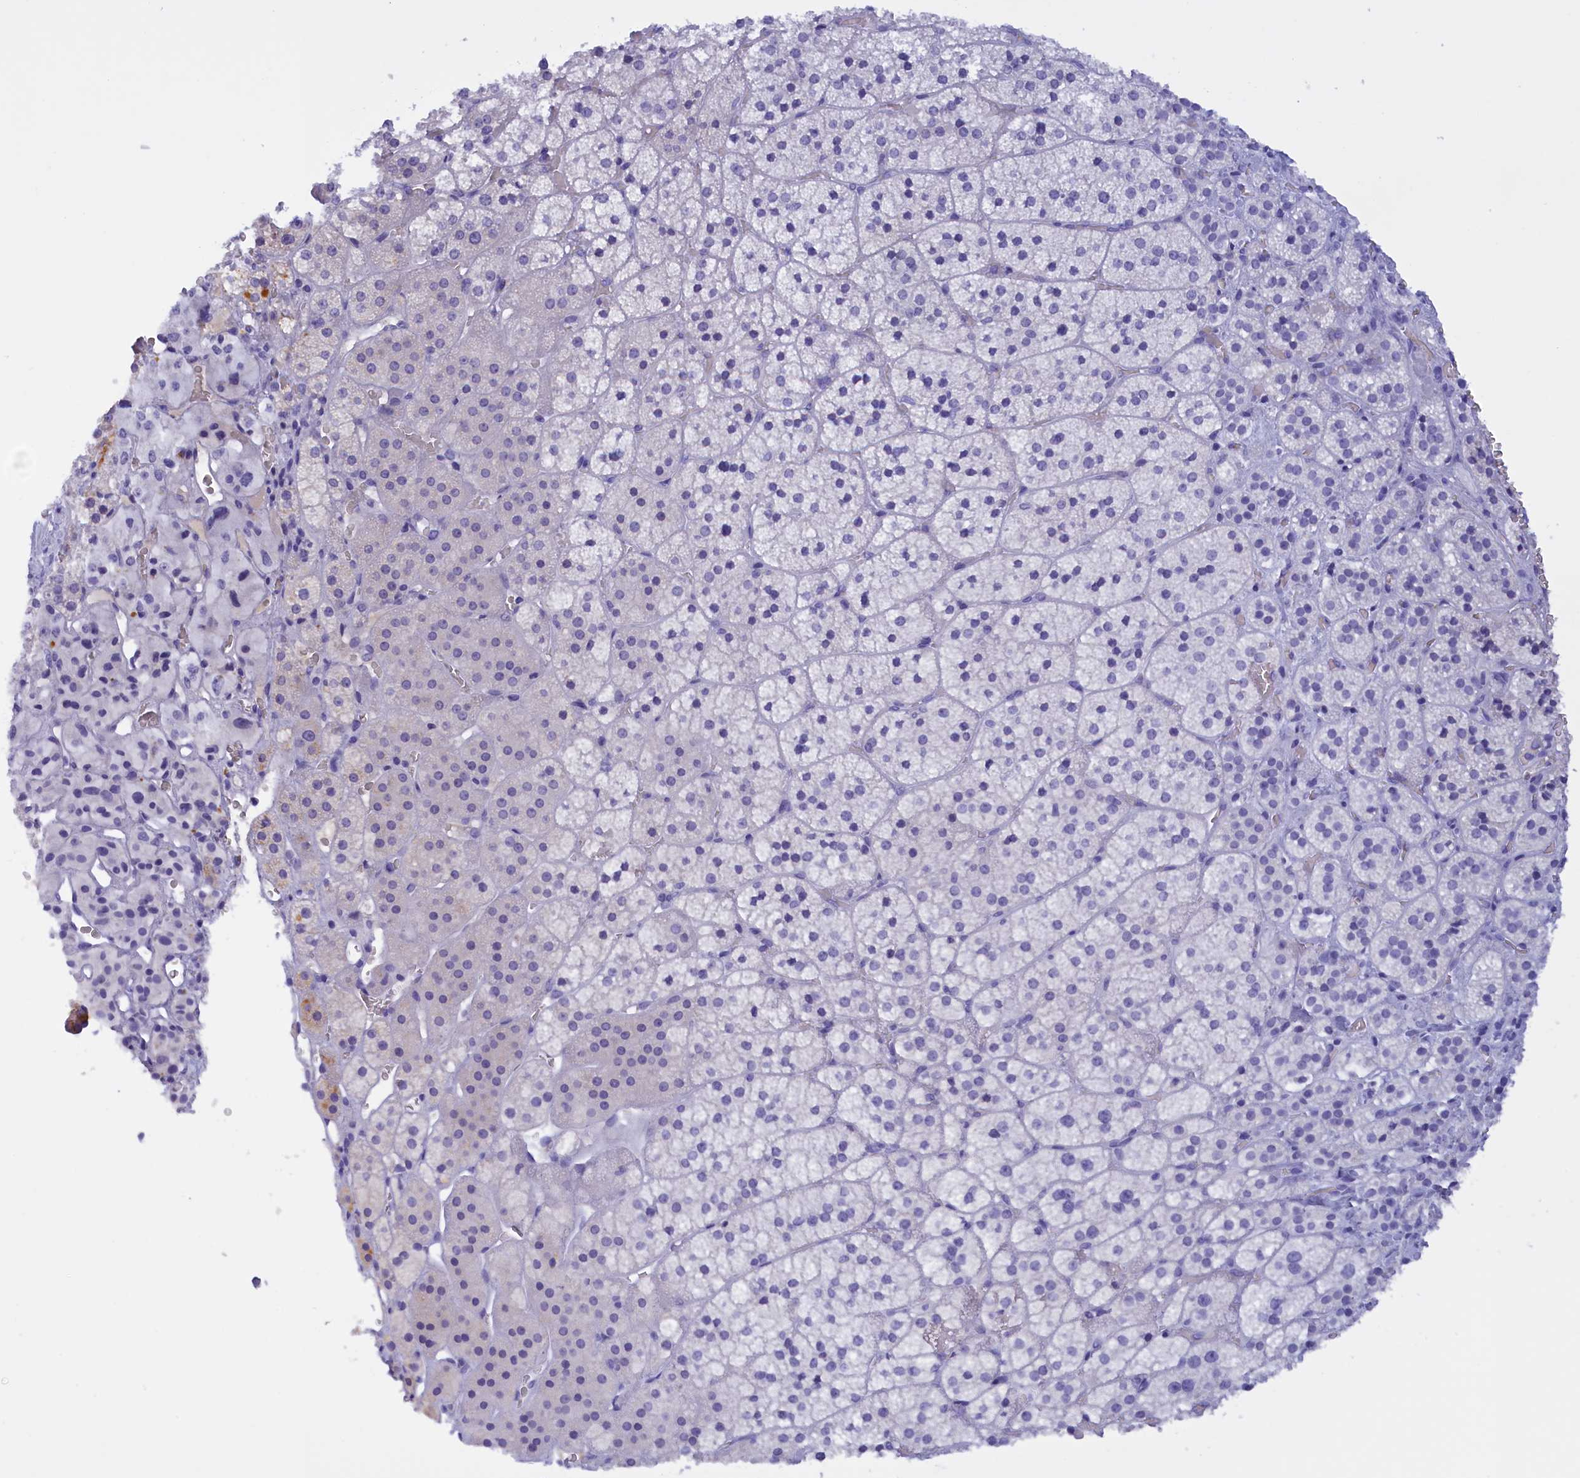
{"staining": {"intensity": "negative", "quantity": "none", "location": "none"}, "tissue": "adrenal gland", "cell_type": "Glandular cells", "image_type": "normal", "snomed": [{"axis": "morphology", "description": "Normal tissue, NOS"}, {"axis": "topography", "description": "Adrenal gland"}], "caption": "A photomicrograph of human adrenal gland is negative for staining in glandular cells. Nuclei are stained in blue.", "gene": "PROK2", "patient": {"sex": "female", "age": 44}}